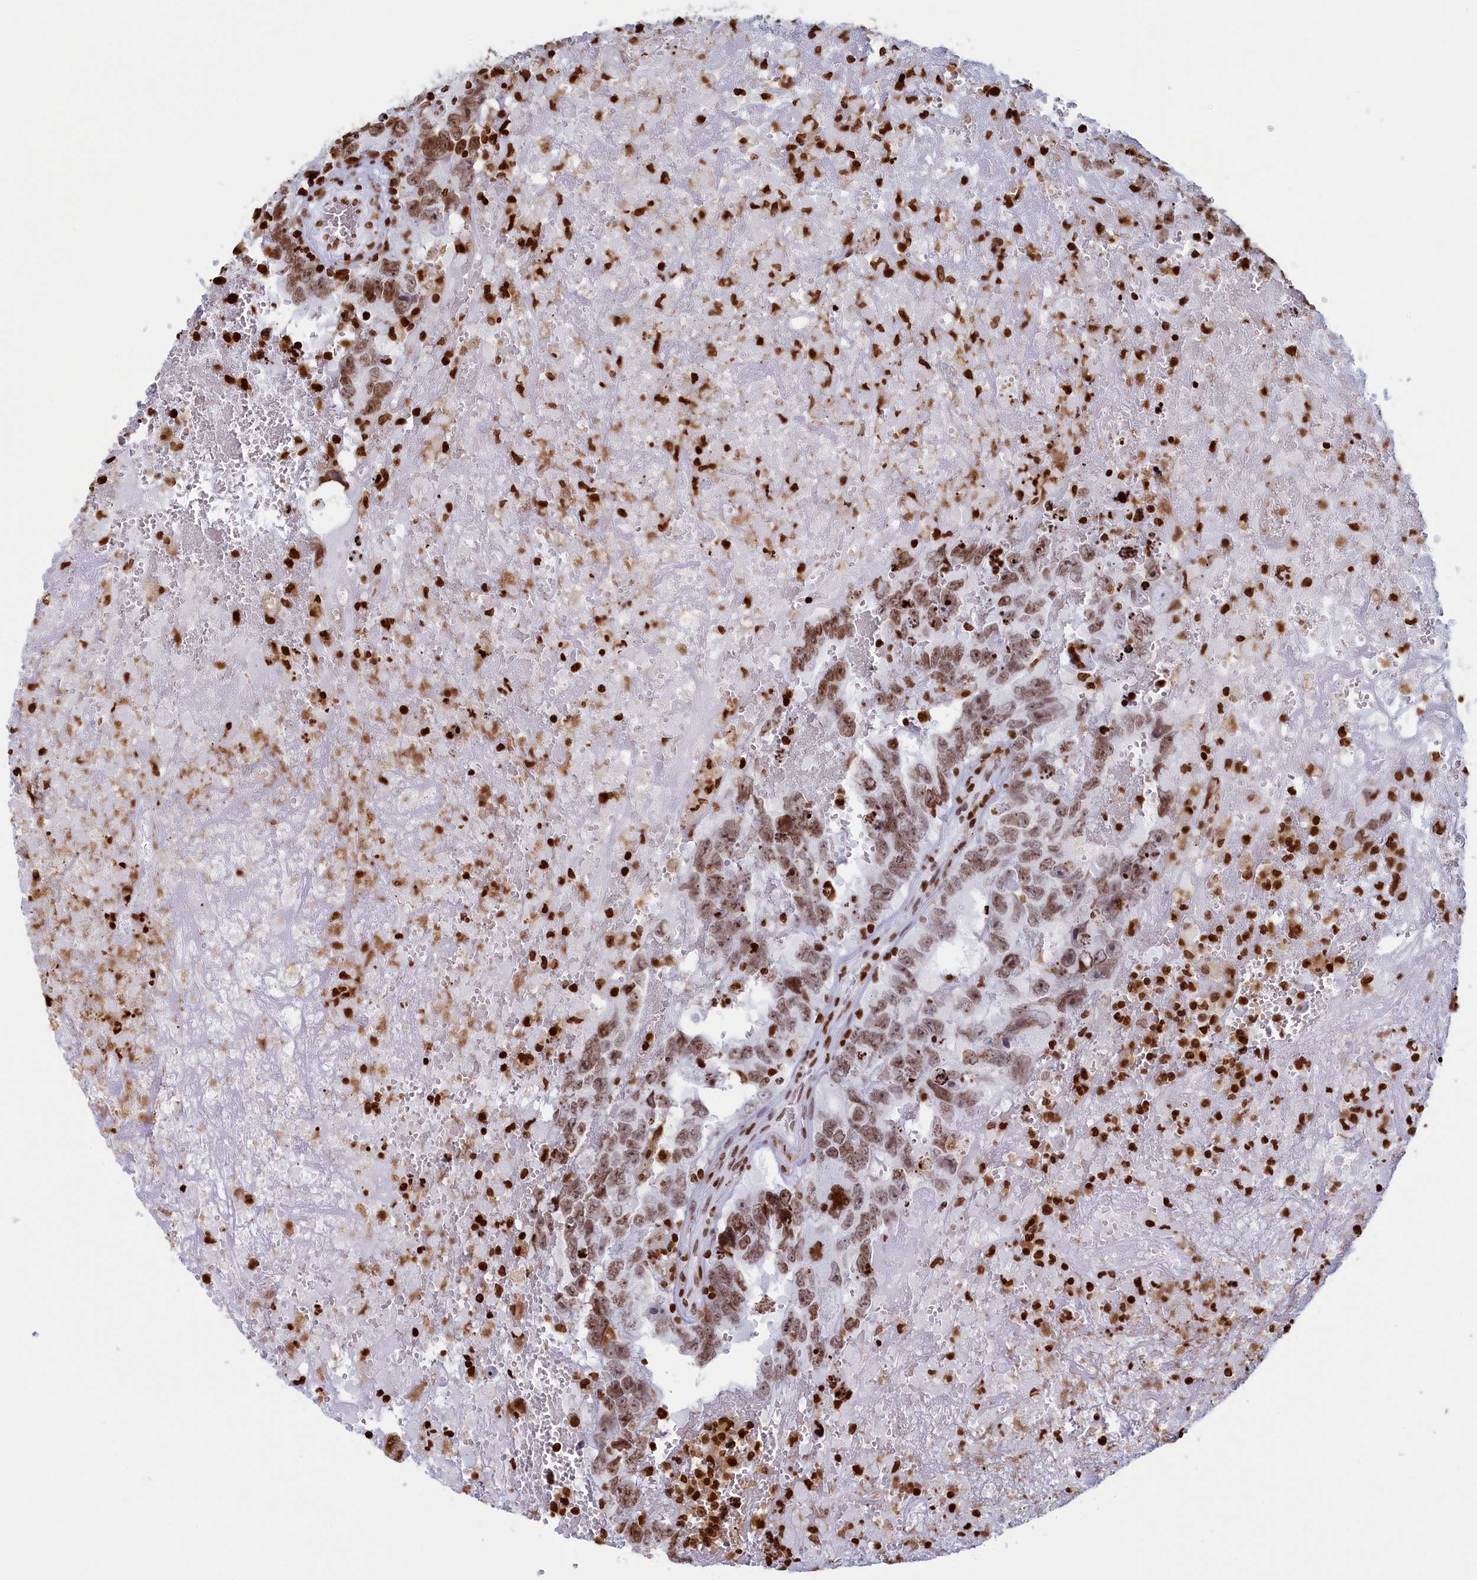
{"staining": {"intensity": "moderate", "quantity": ">75%", "location": "nuclear"}, "tissue": "testis cancer", "cell_type": "Tumor cells", "image_type": "cancer", "snomed": [{"axis": "morphology", "description": "Carcinoma, Embryonal, NOS"}, {"axis": "topography", "description": "Testis"}], "caption": "An immunohistochemistry (IHC) image of neoplastic tissue is shown. Protein staining in brown highlights moderate nuclear positivity in testis cancer (embryonal carcinoma) within tumor cells.", "gene": "APOBEC3A", "patient": {"sex": "male", "age": 45}}